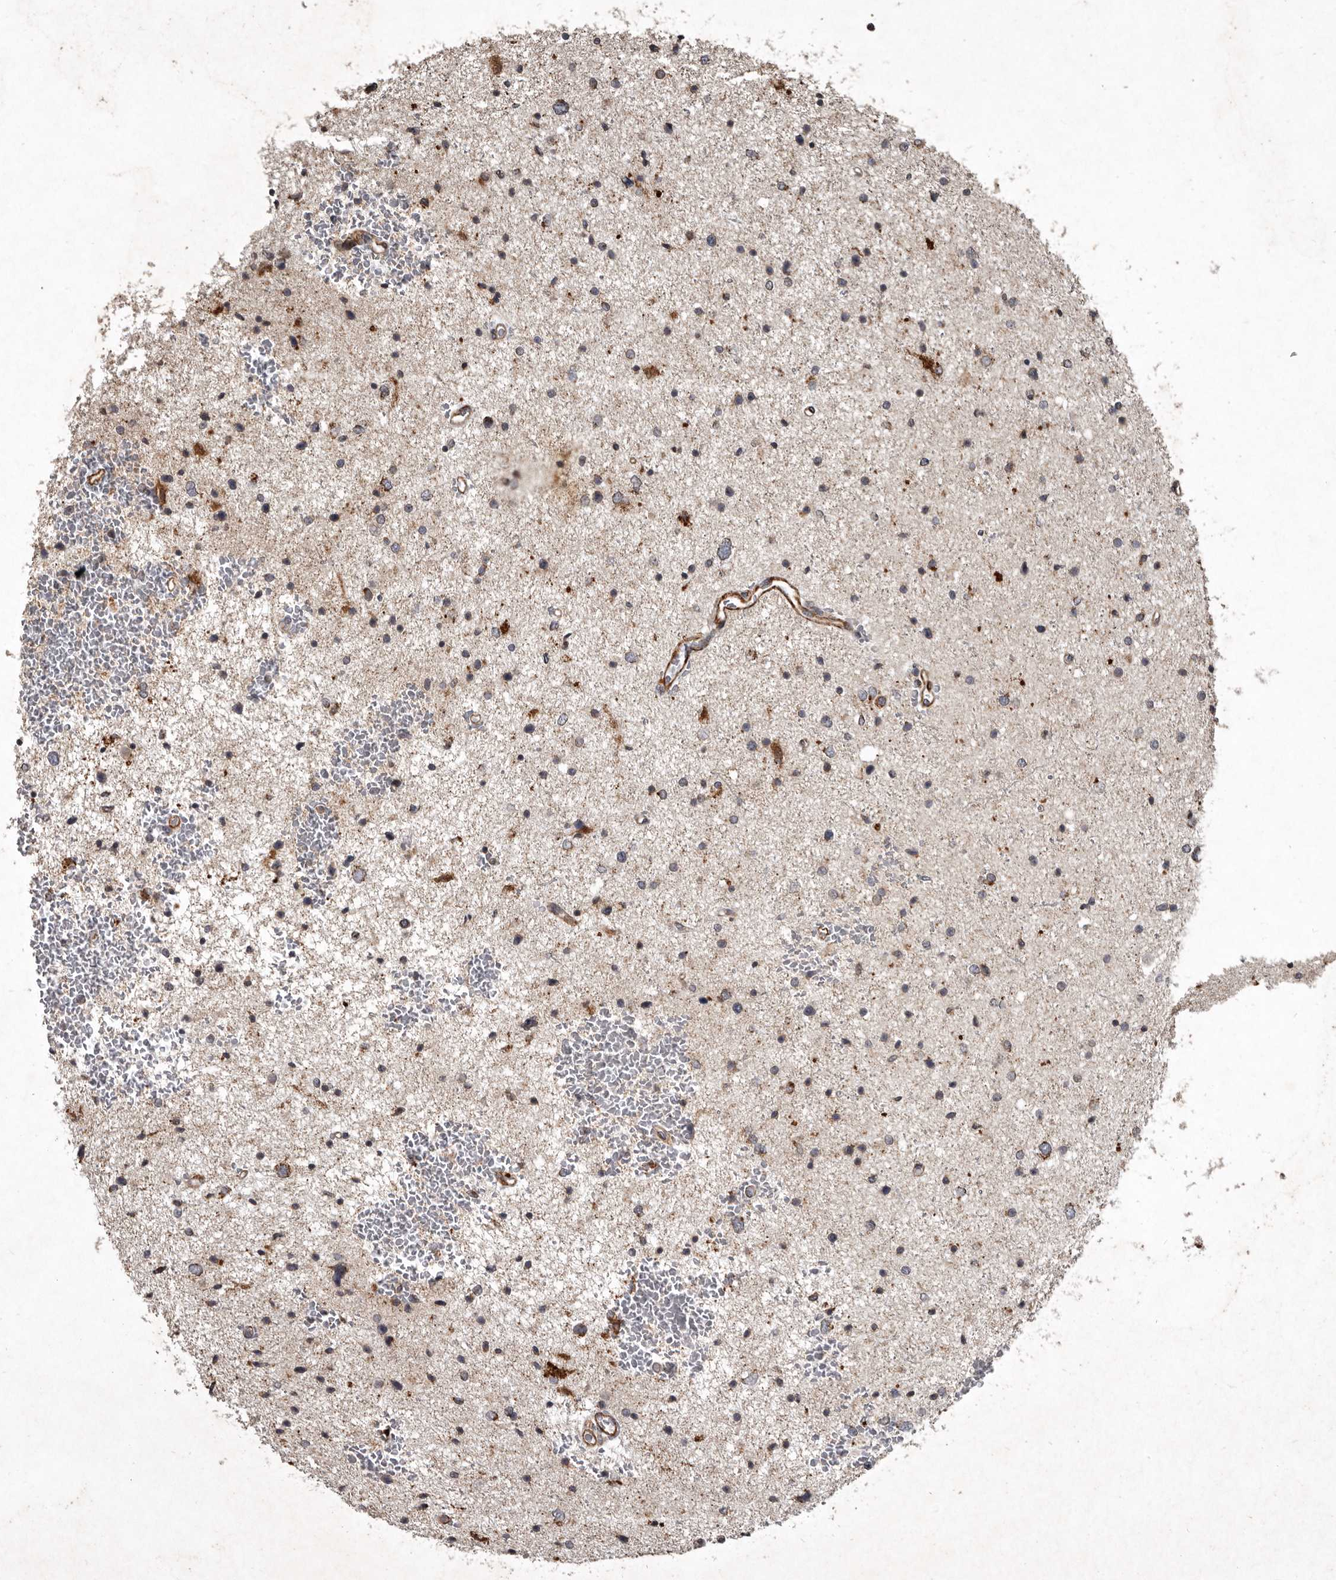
{"staining": {"intensity": "moderate", "quantity": "25%-75%", "location": "cytoplasmic/membranous"}, "tissue": "glioma", "cell_type": "Tumor cells", "image_type": "cancer", "snomed": [{"axis": "morphology", "description": "Glioma, malignant, Low grade"}, {"axis": "topography", "description": "Cerebral cortex"}], "caption": "Moderate cytoplasmic/membranous protein expression is seen in about 25%-75% of tumor cells in malignant glioma (low-grade). The staining was performed using DAB (3,3'-diaminobenzidine) to visualize the protein expression in brown, while the nuclei were stained in blue with hematoxylin (Magnification: 20x).", "gene": "MRPS15", "patient": {"sex": "female", "age": 39}}